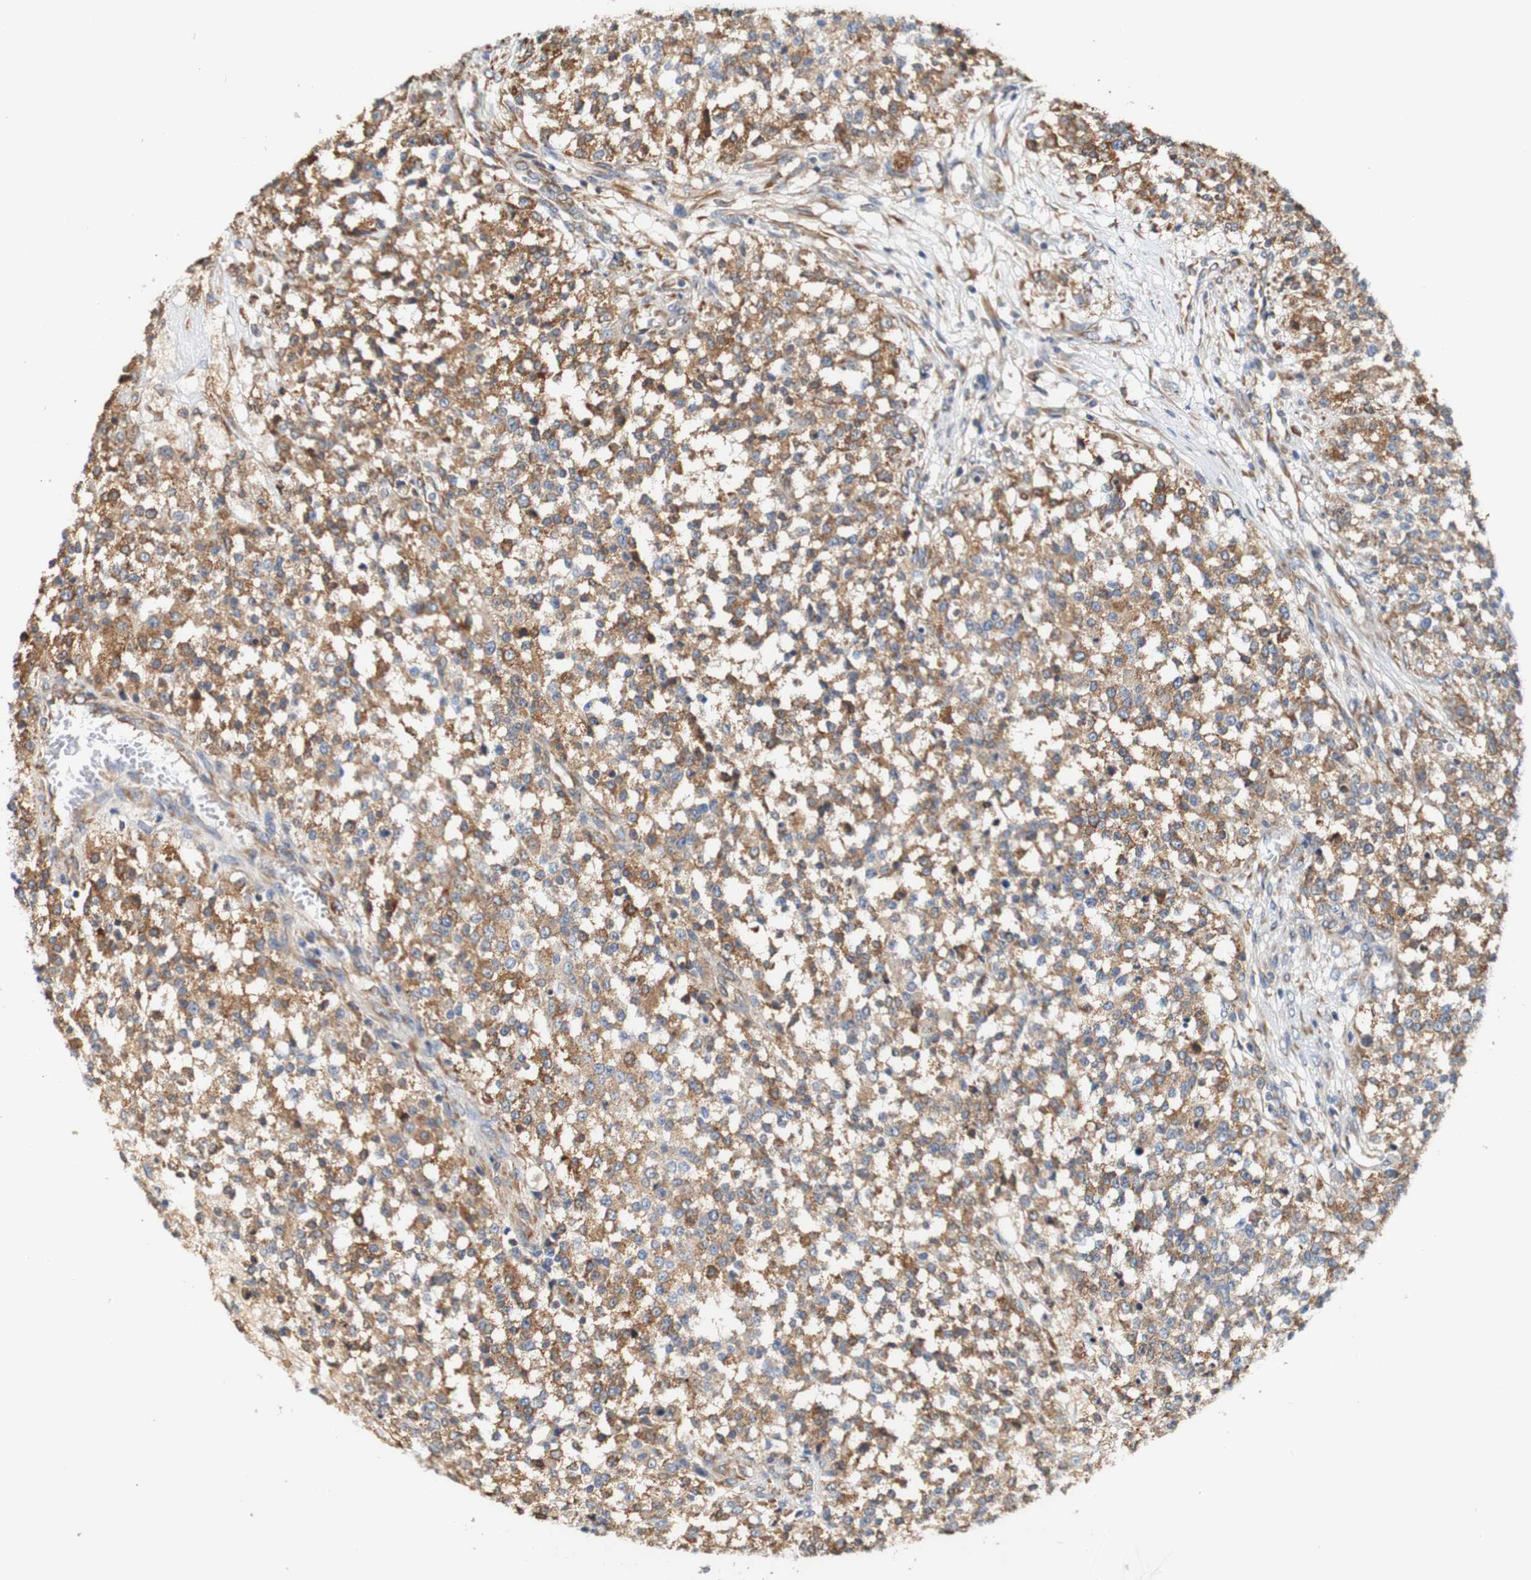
{"staining": {"intensity": "moderate", "quantity": ">75%", "location": "cytoplasmic/membranous"}, "tissue": "testis cancer", "cell_type": "Tumor cells", "image_type": "cancer", "snomed": [{"axis": "morphology", "description": "Seminoma, NOS"}, {"axis": "topography", "description": "Testis"}], "caption": "Testis seminoma stained with a brown dye shows moderate cytoplasmic/membranous positive expression in approximately >75% of tumor cells.", "gene": "EIF2AK4", "patient": {"sex": "male", "age": 59}}